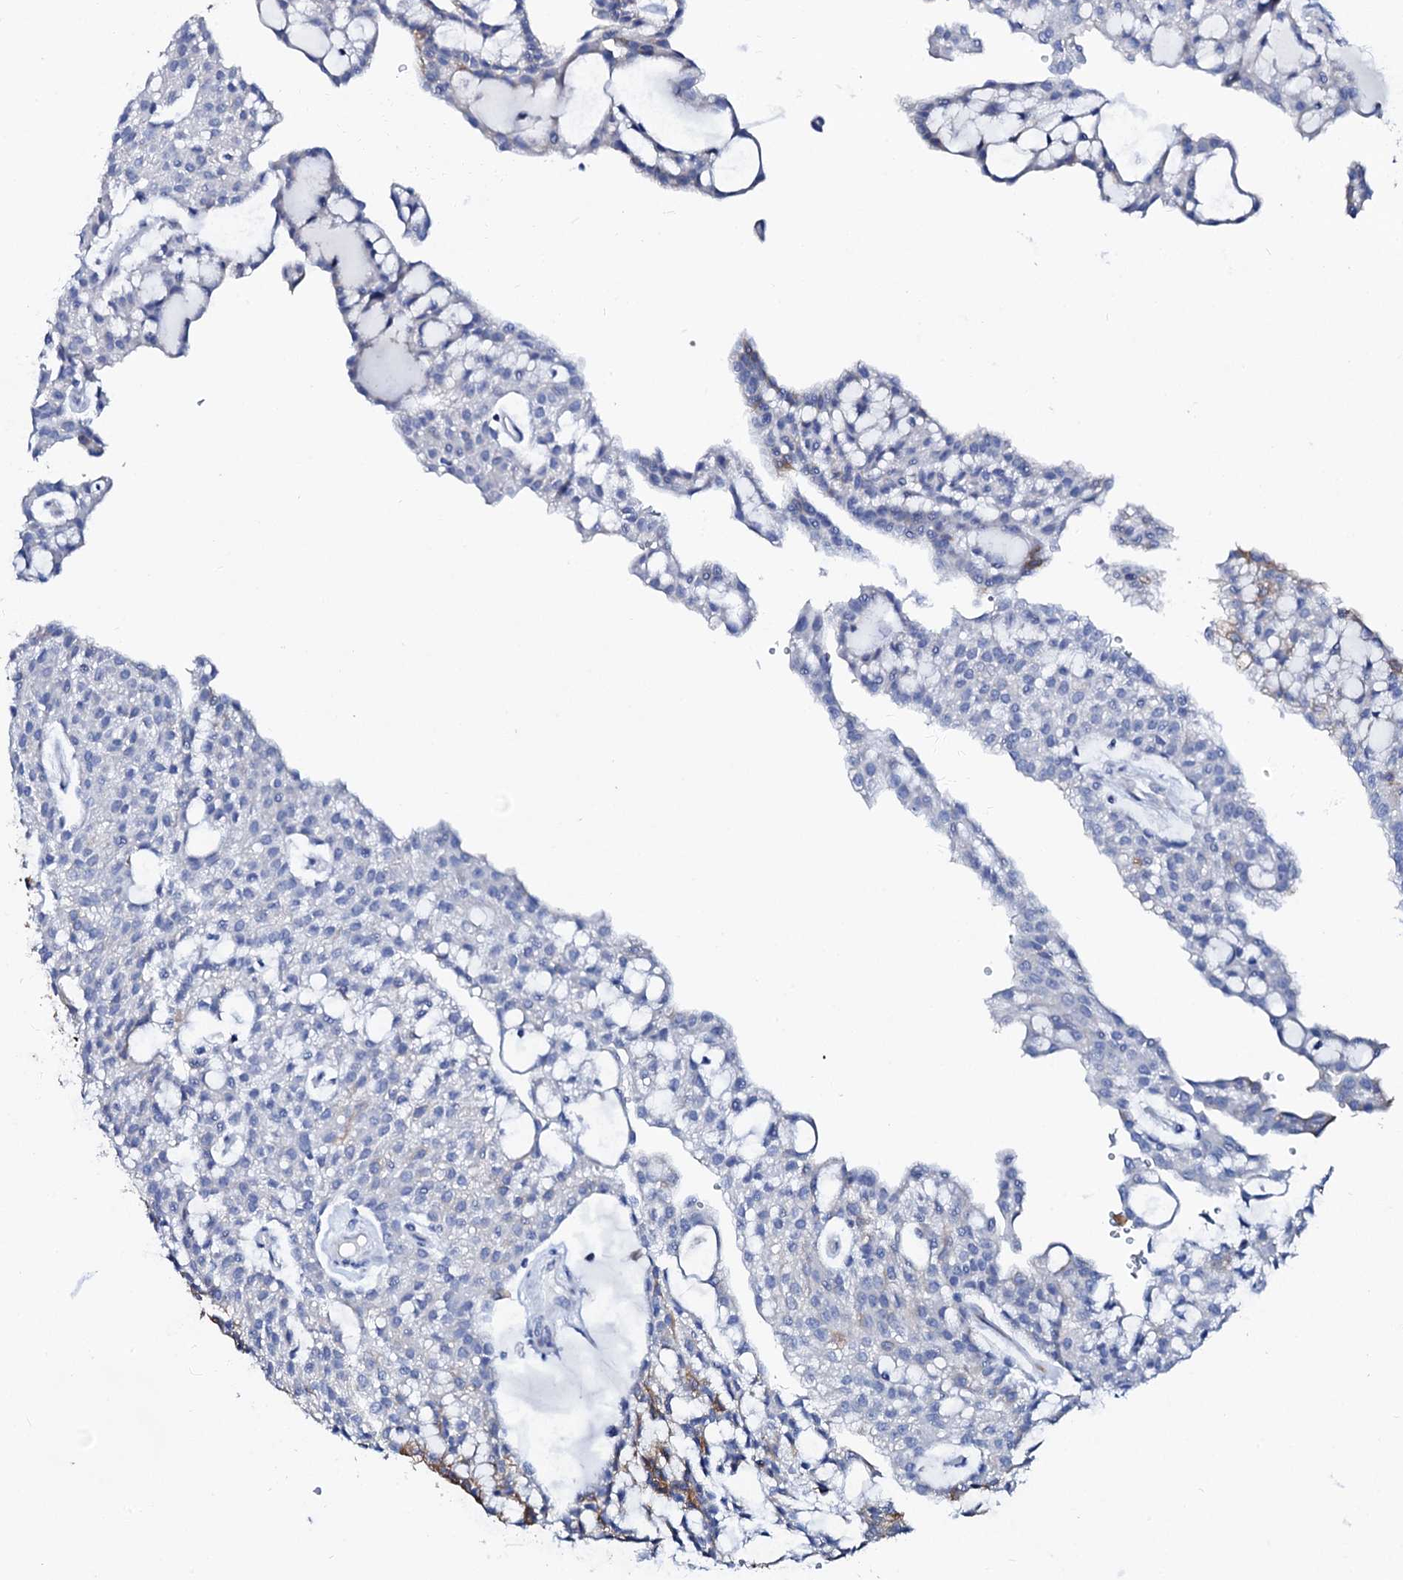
{"staining": {"intensity": "negative", "quantity": "none", "location": "none"}, "tissue": "renal cancer", "cell_type": "Tumor cells", "image_type": "cancer", "snomed": [{"axis": "morphology", "description": "Adenocarcinoma, NOS"}, {"axis": "topography", "description": "Kidney"}], "caption": "There is no significant expression in tumor cells of renal cancer (adenocarcinoma).", "gene": "GLB1L3", "patient": {"sex": "male", "age": 63}}